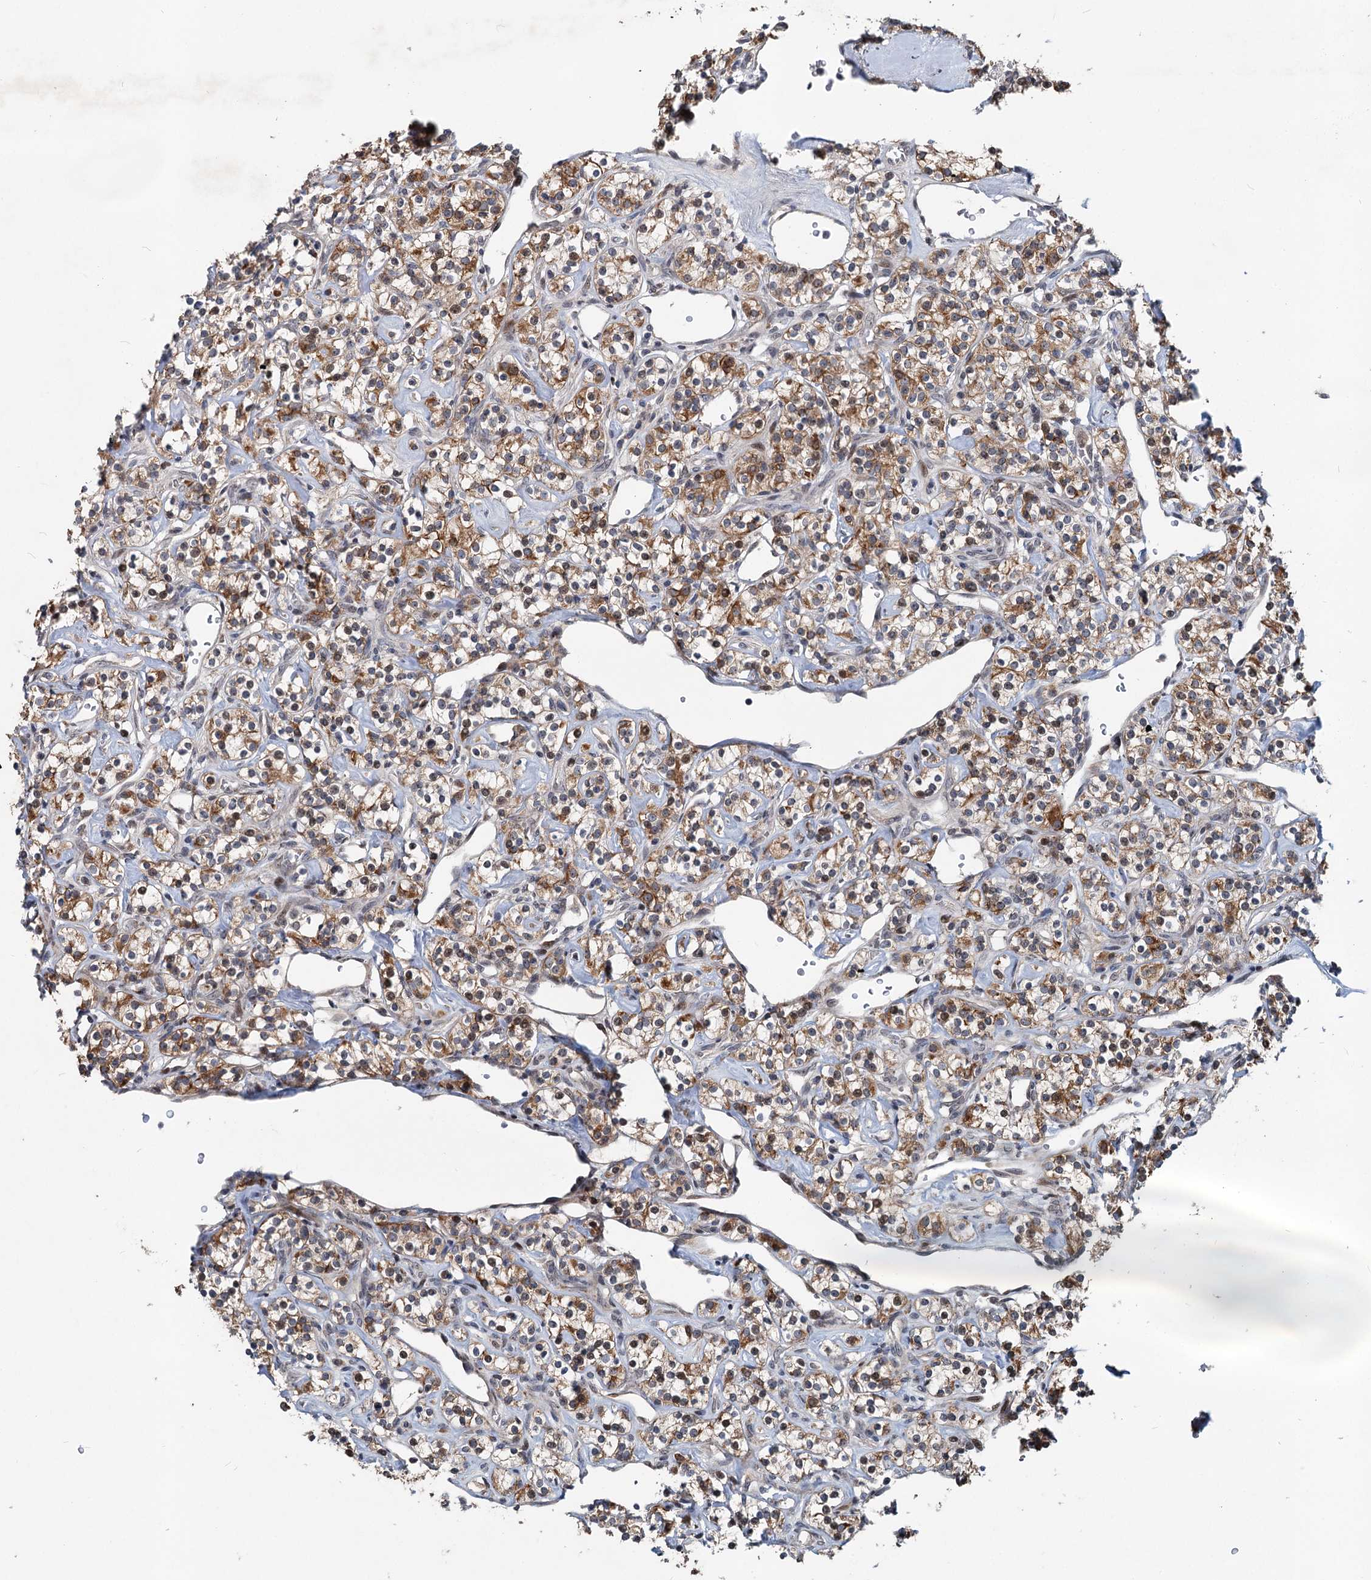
{"staining": {"intensity": "moderate", "quantity": ">75%", "location": "cytoplasmic/membranous,nuclear"}, "tissue": "renal cancer", "cell_type": "Tumor cells", "image_type": "cancer", "snomed": [{"axis": "morphology", "description": "Adenocarcinoma, NOS"}, {"axis": "topography", "description": "Kidney"}], "caption": "Renal cancer (adenocarcinoma) tissue shows moderate cytoplasmic/membranous and nuclear staining in approximately >75% of tumor cells, visualized by immunohistochemistry.", "gene": "RITA1", "patient": {"sex": "male", "age": 77}}